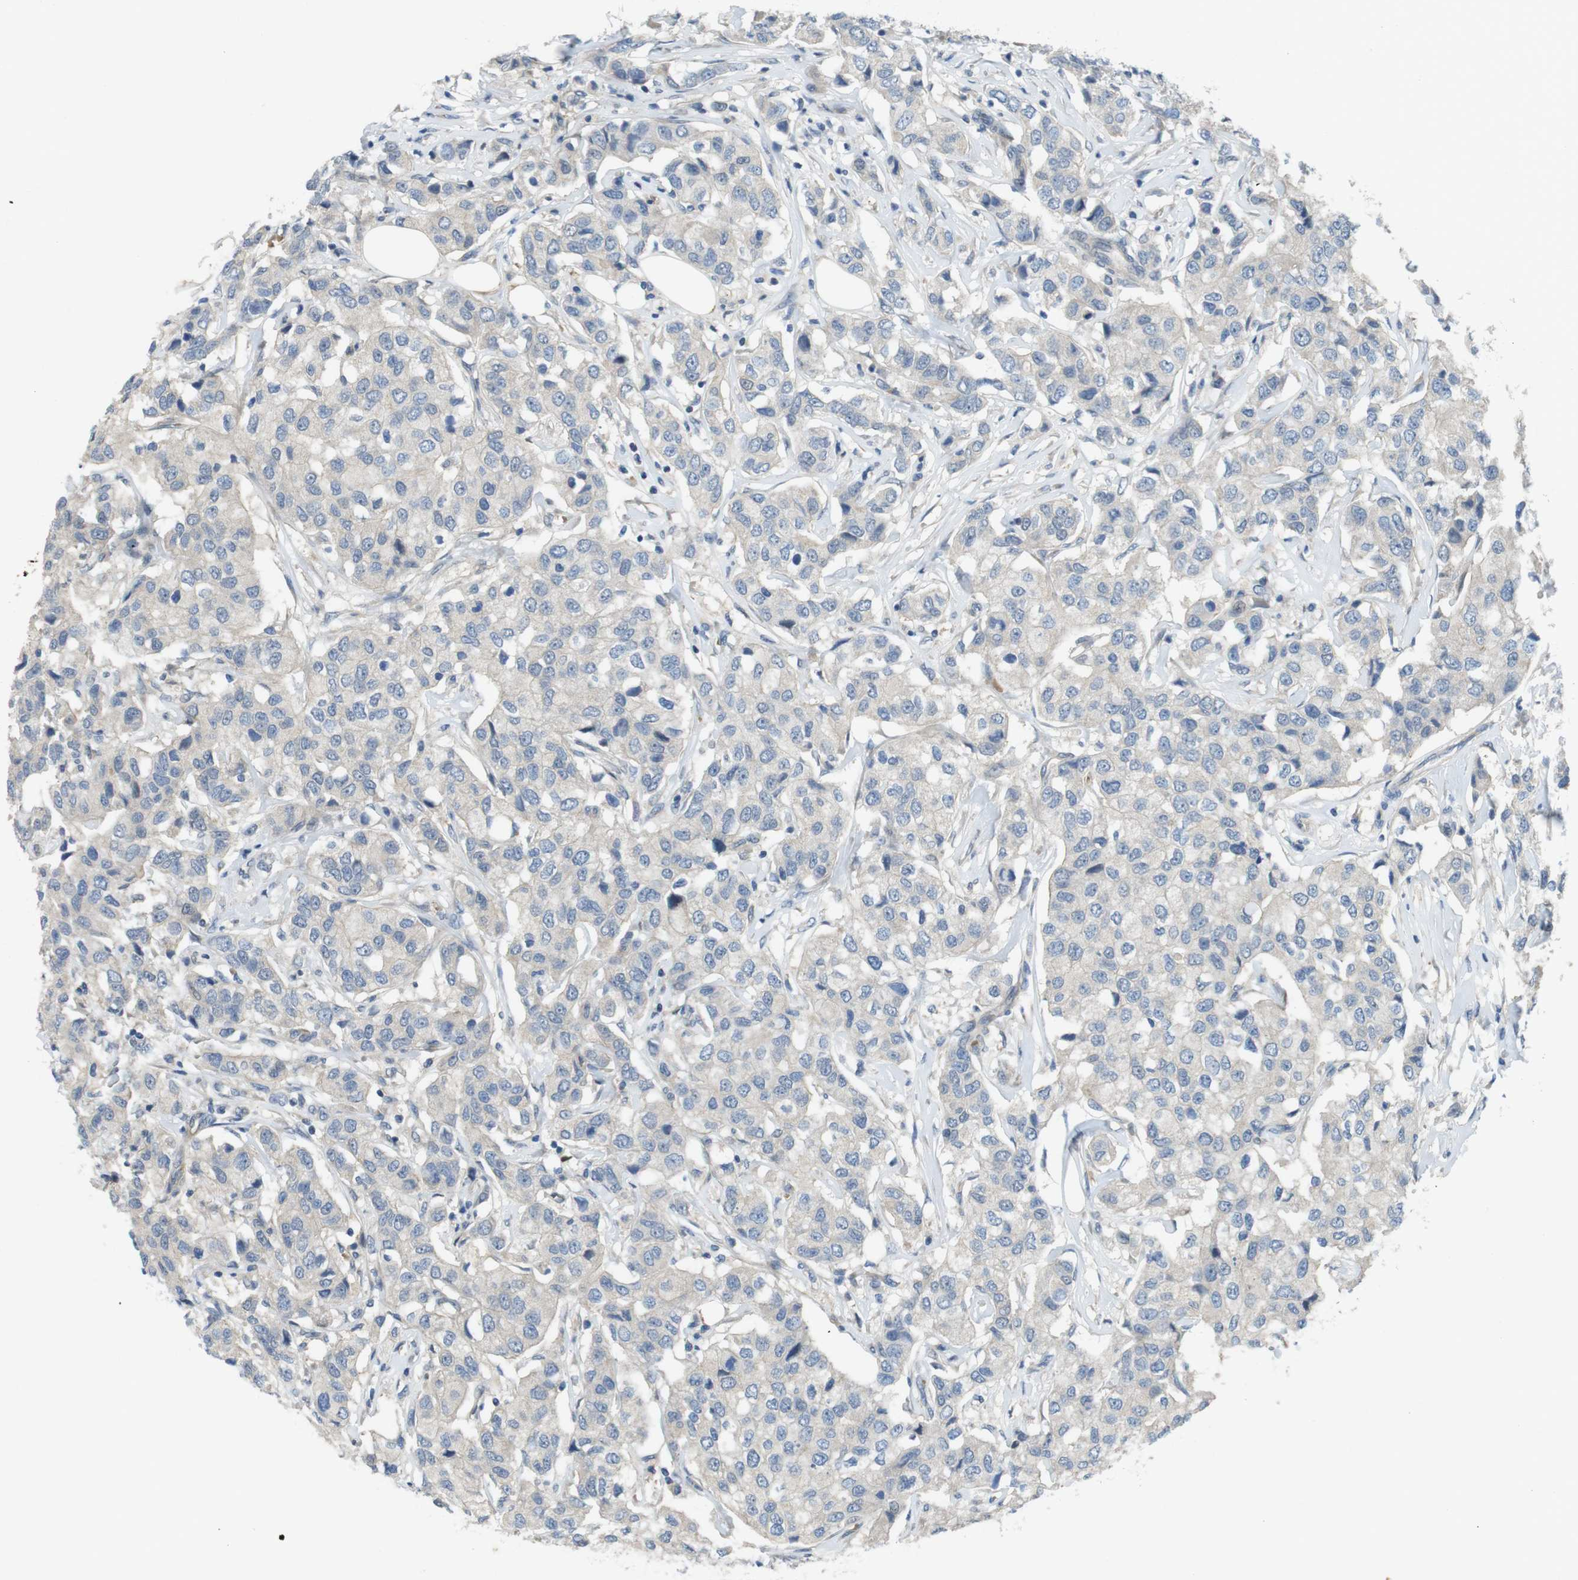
{"staining": {"intensity": "negative", "quantity": "none", "location": "none"}, "tissue": "breast cancer", "cell_type": "Tumor cells", "image_type": "cancer", "snomed": [{"axis": "morphology", "description": "Duct carcinoma"}, {"axis": "topography", "description": "Breast"}], "caption": "High magnification brightfield microscopy of infiltrating ductal carcinoma (breast) stained with DAB (3,3'-diaminobenzidine) (brown) and counterstained with hematoxylin (blue): tumor cells show no significant staining.", "gene": "ABHD15", "patient": {"sex": "female", "age": 80}}